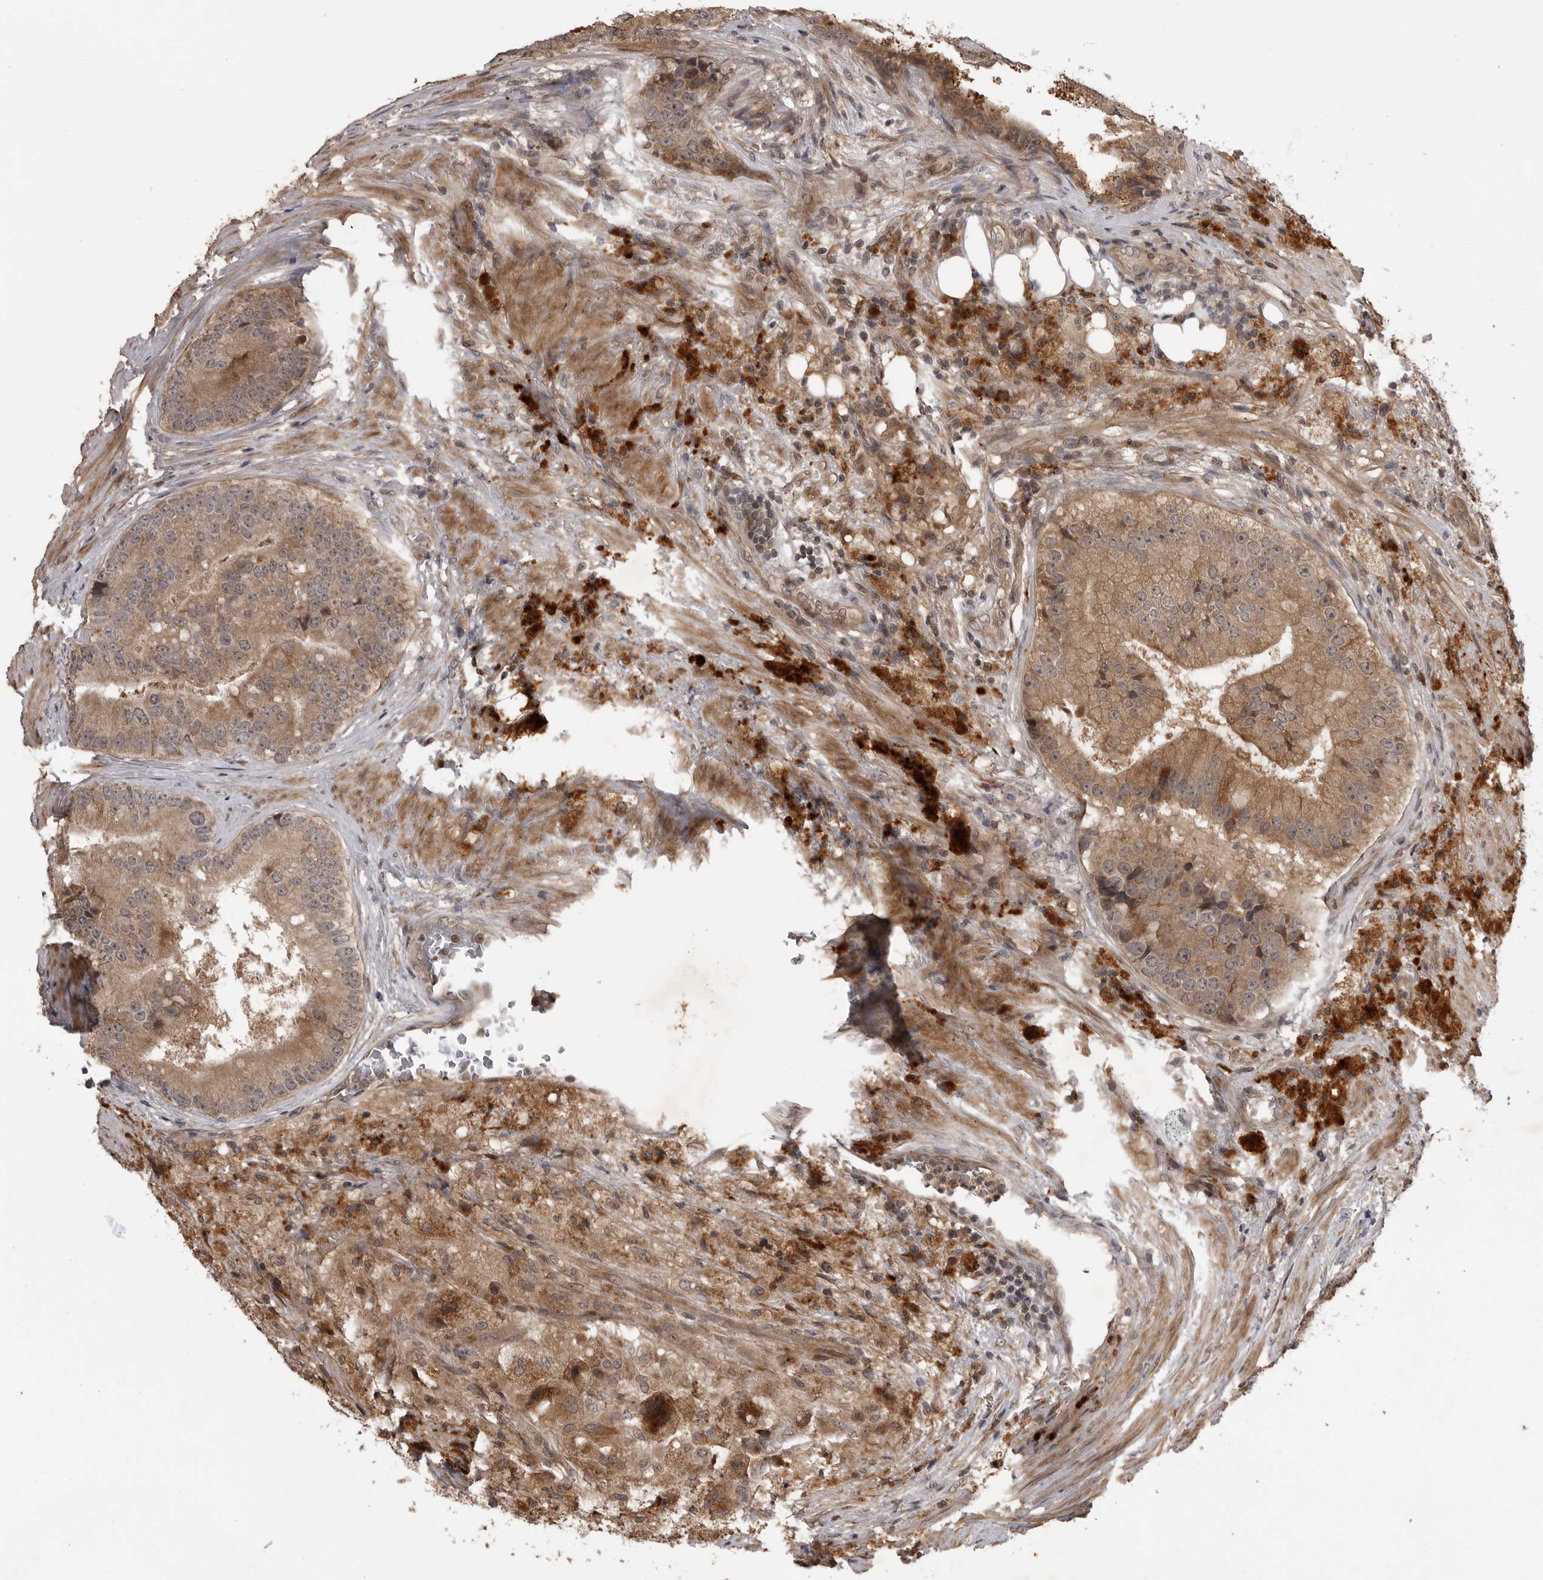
{"staining": {"intensity": "moderate", "quantity": ">75%", "location": "cytoplasmic/membranous"}, "tissue": "prostate cancer", "cell_type": "Tumor cells", "image_type": "cancer", "snomed": [{"axis": "morphology", "description": "Adenocarcinoma, High grade"}, {"axis": "topography", "description": "Prostate"}], "caption": "The photomicrograph reveals a brown stain indicating the presence of a protein in the cytoplasmic/membranous of tumor cells in adenocarcinoma (high-grade) (prostate).", "gene": "AKAP7", "patient": {"sex": "male", "age": 70}}